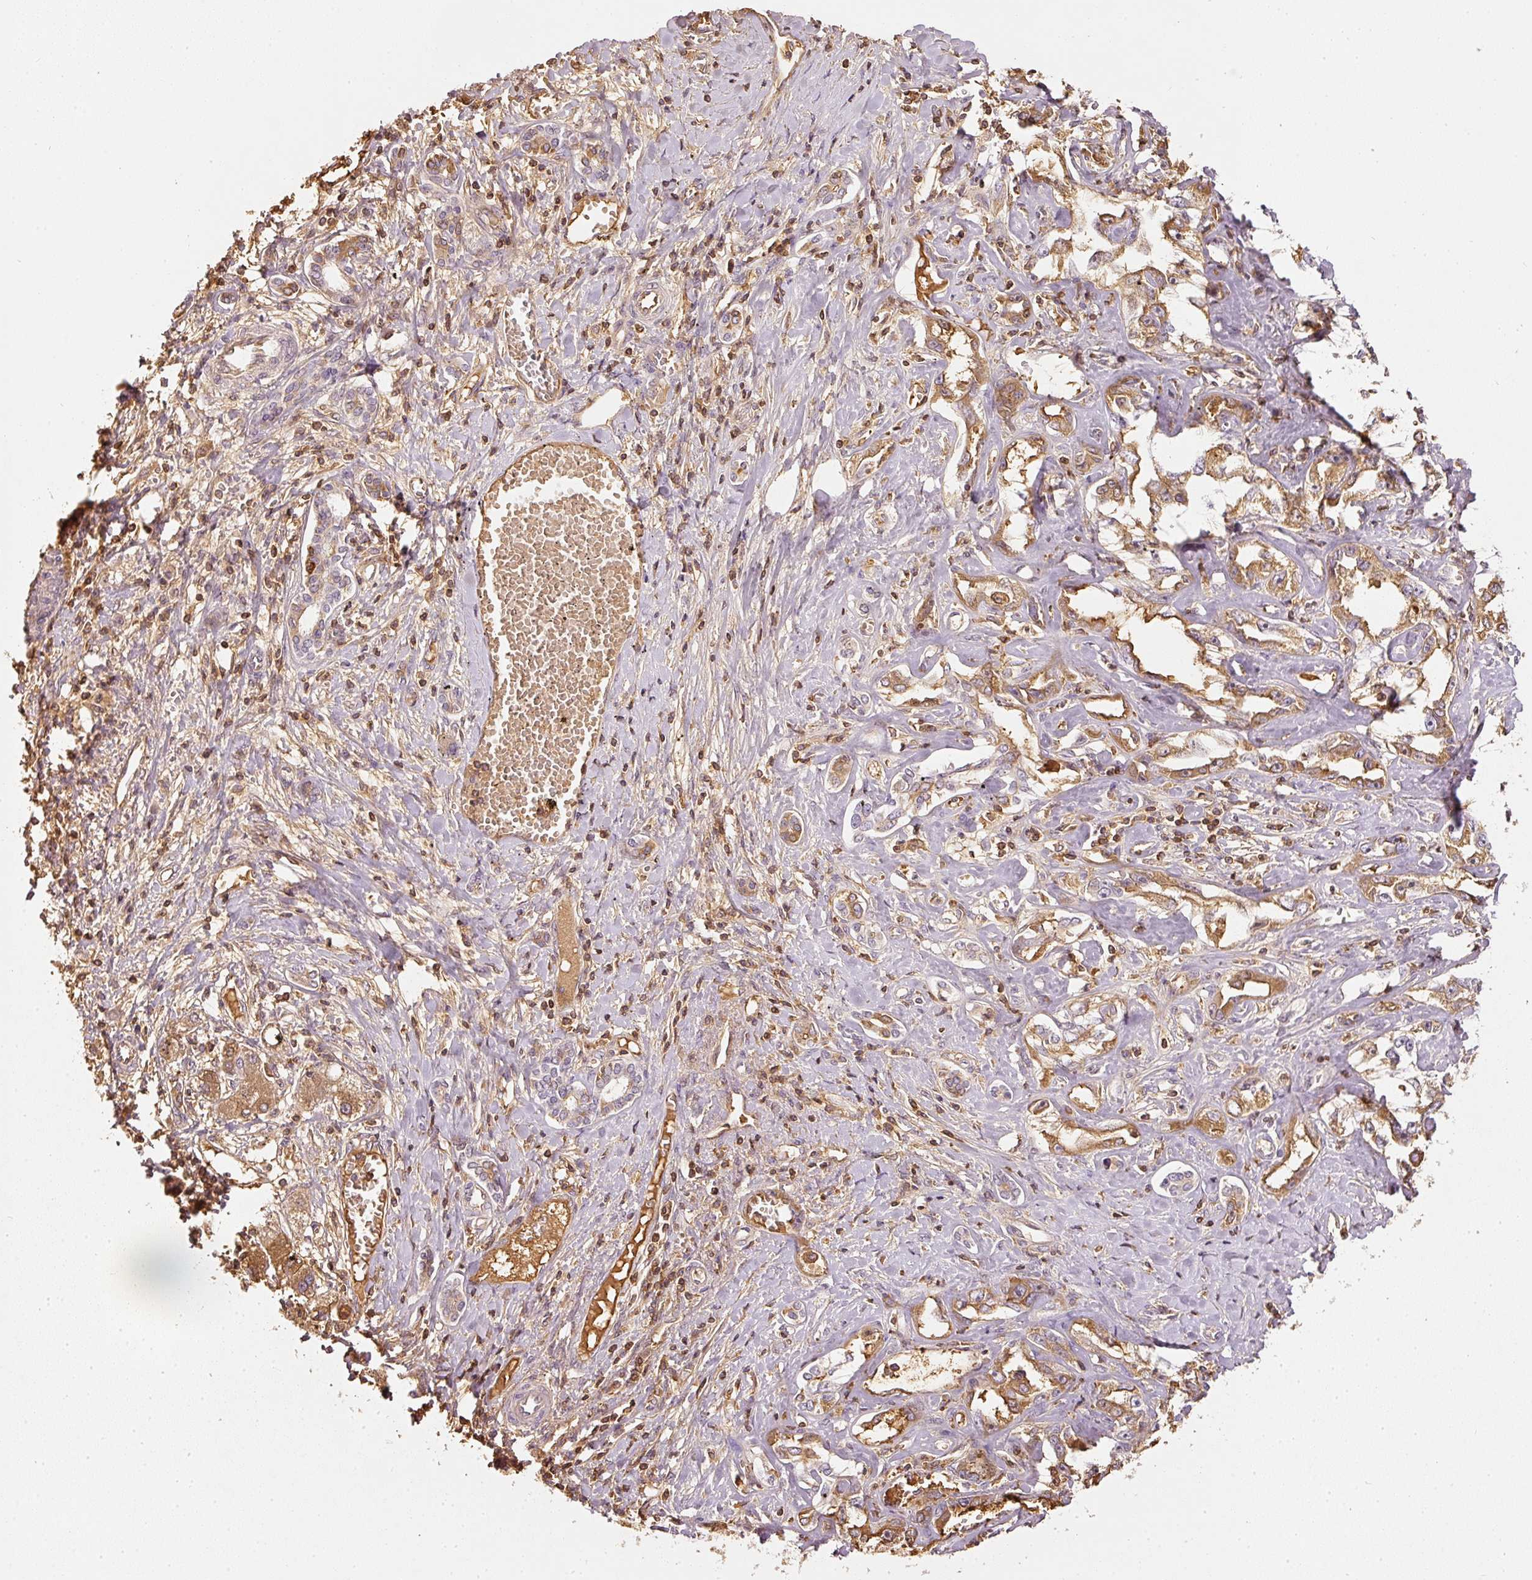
{"staining": {"intensity": "moderate", "quantity": "25%-75%", "location": "cytoplasmic/membranous"}, "tissue": "liver cancer", "cell_type": "Tumor cells", "image_type": "cancer", "snomed": [{"axis": "morphology", "description": "Cholangiocarcinoma"}, {"axis": "topography", "description": "Liver"}], "caption": "Brown immunohistochemical staining in liver cancer (cholangiocarcinoma) shows moderate cytoplasmic/membranous staining in approximately 25%-75% of tumor cells.", "gene": "EVL", "patient": {"sex": "male", "age": 59}}